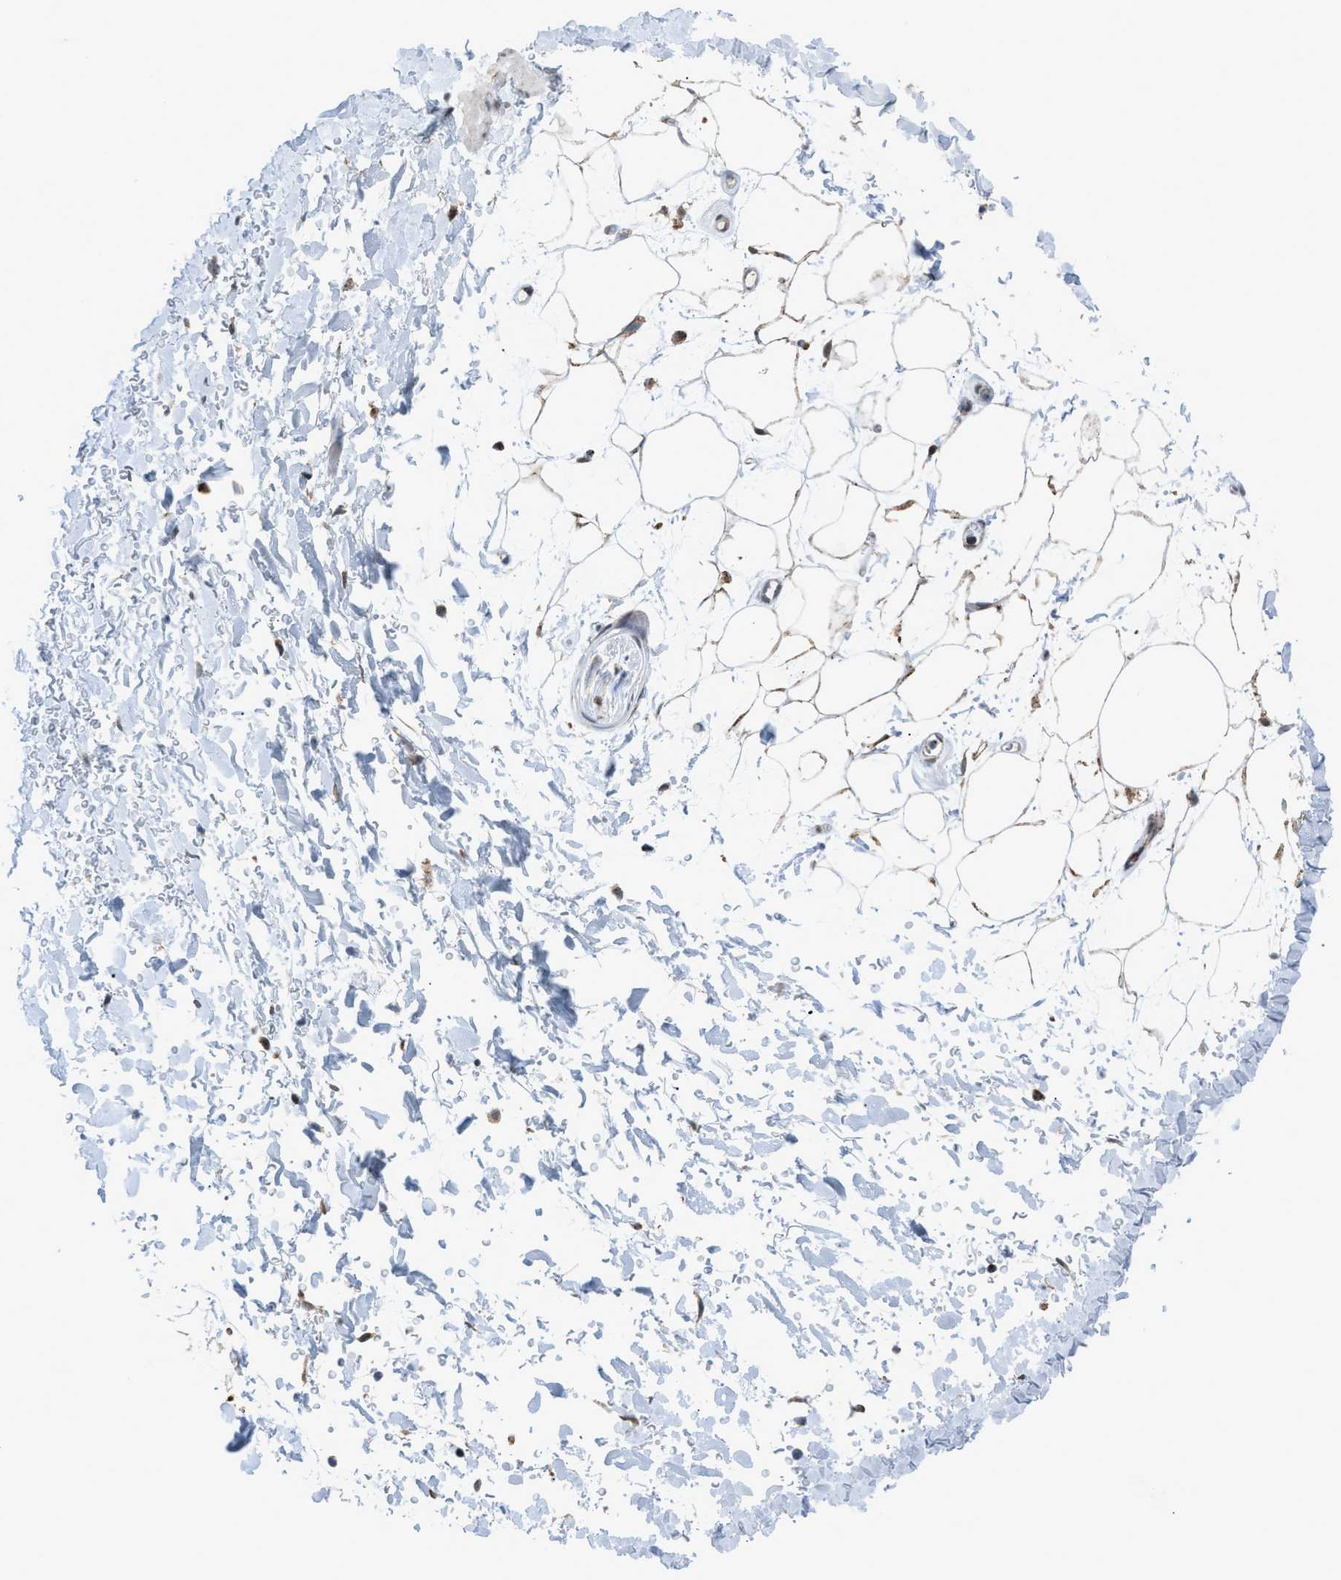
{"staining": {"intensity": "moderate", "quantity": "25%-75%", "location": "cytoplasmic/membranous"}, "tissue": "adipose tissue", "cell_type": "Adipocytes", "image_type": "normal", "snomed": [{"axis": "morphology", "description": "Normal tissue, NOS"}, {"axis": "topography", "description": "Soft tissue"}], "caption": "DAB immunohistochemical staining of normal adipose tissue displays moderate cytoplasmic/membranous protein expression in about 25%-75% of adipocytes.", "gene": "SRM", "patient": {"sex": "male", "age": 72}}